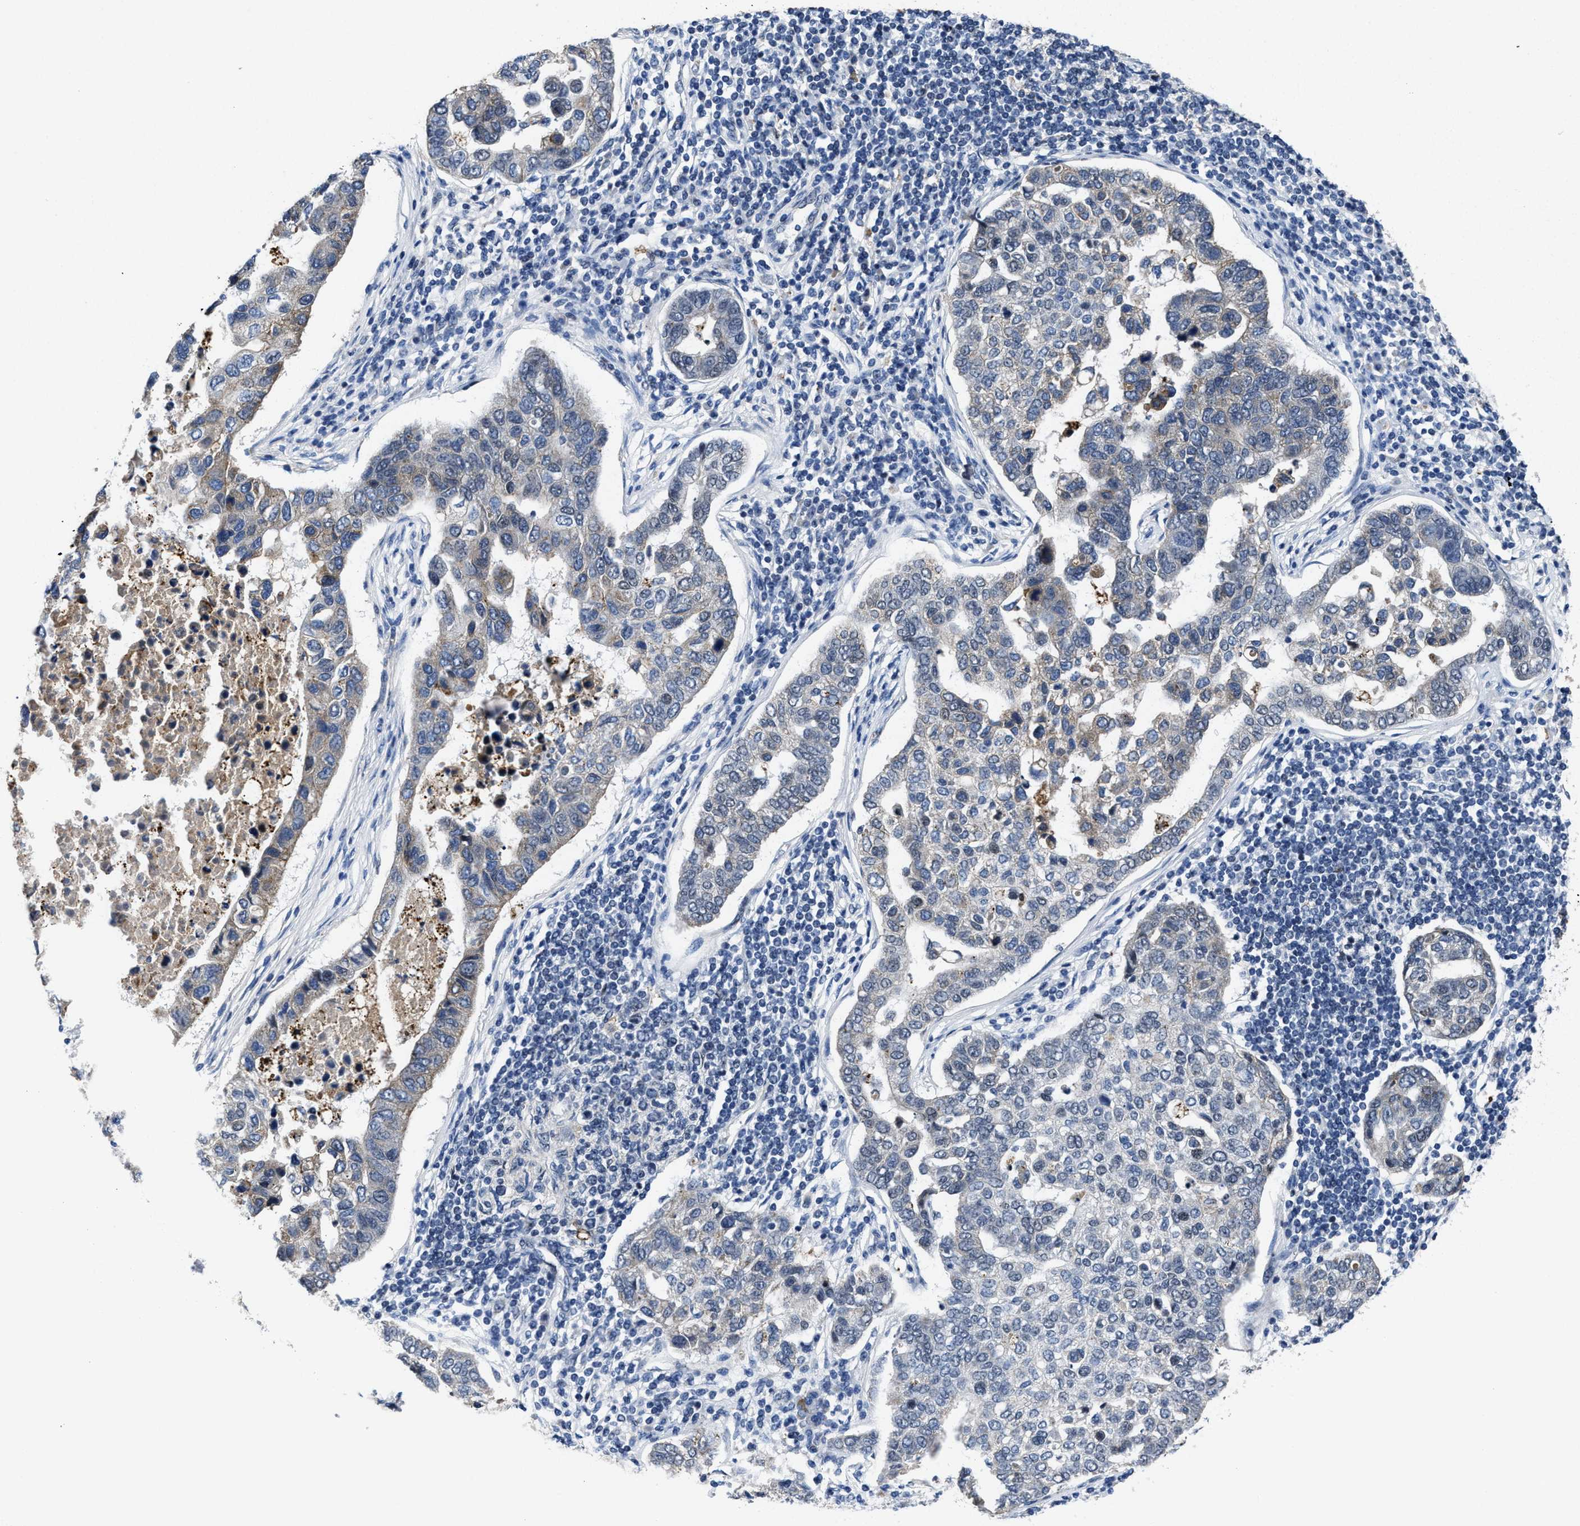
{"staining": {"intensity": "weak", "quantity": "<25%", "location": "cytoplasmic/membranous"}, "tissue": "pancreatic cancer", "cell_type": "Tumor cells", "image_type": "cancer", "snomed": [{"axis": "morphology", "description": "Adenocarcinoma, NOS"}, {"axis": "topography", "description": "Pancreas"}], "caption": "The photomicrograph displays no staining of tumor cells in pancreatic cancer. (Stains: DAB (3,3'-diaminobenzidine) IHC with hematoxylin counter stain, Microscopy: brightfield microscopy at high magnification).", "gene": "GHITM", "patient": {"sex": "female", "age": 61}}